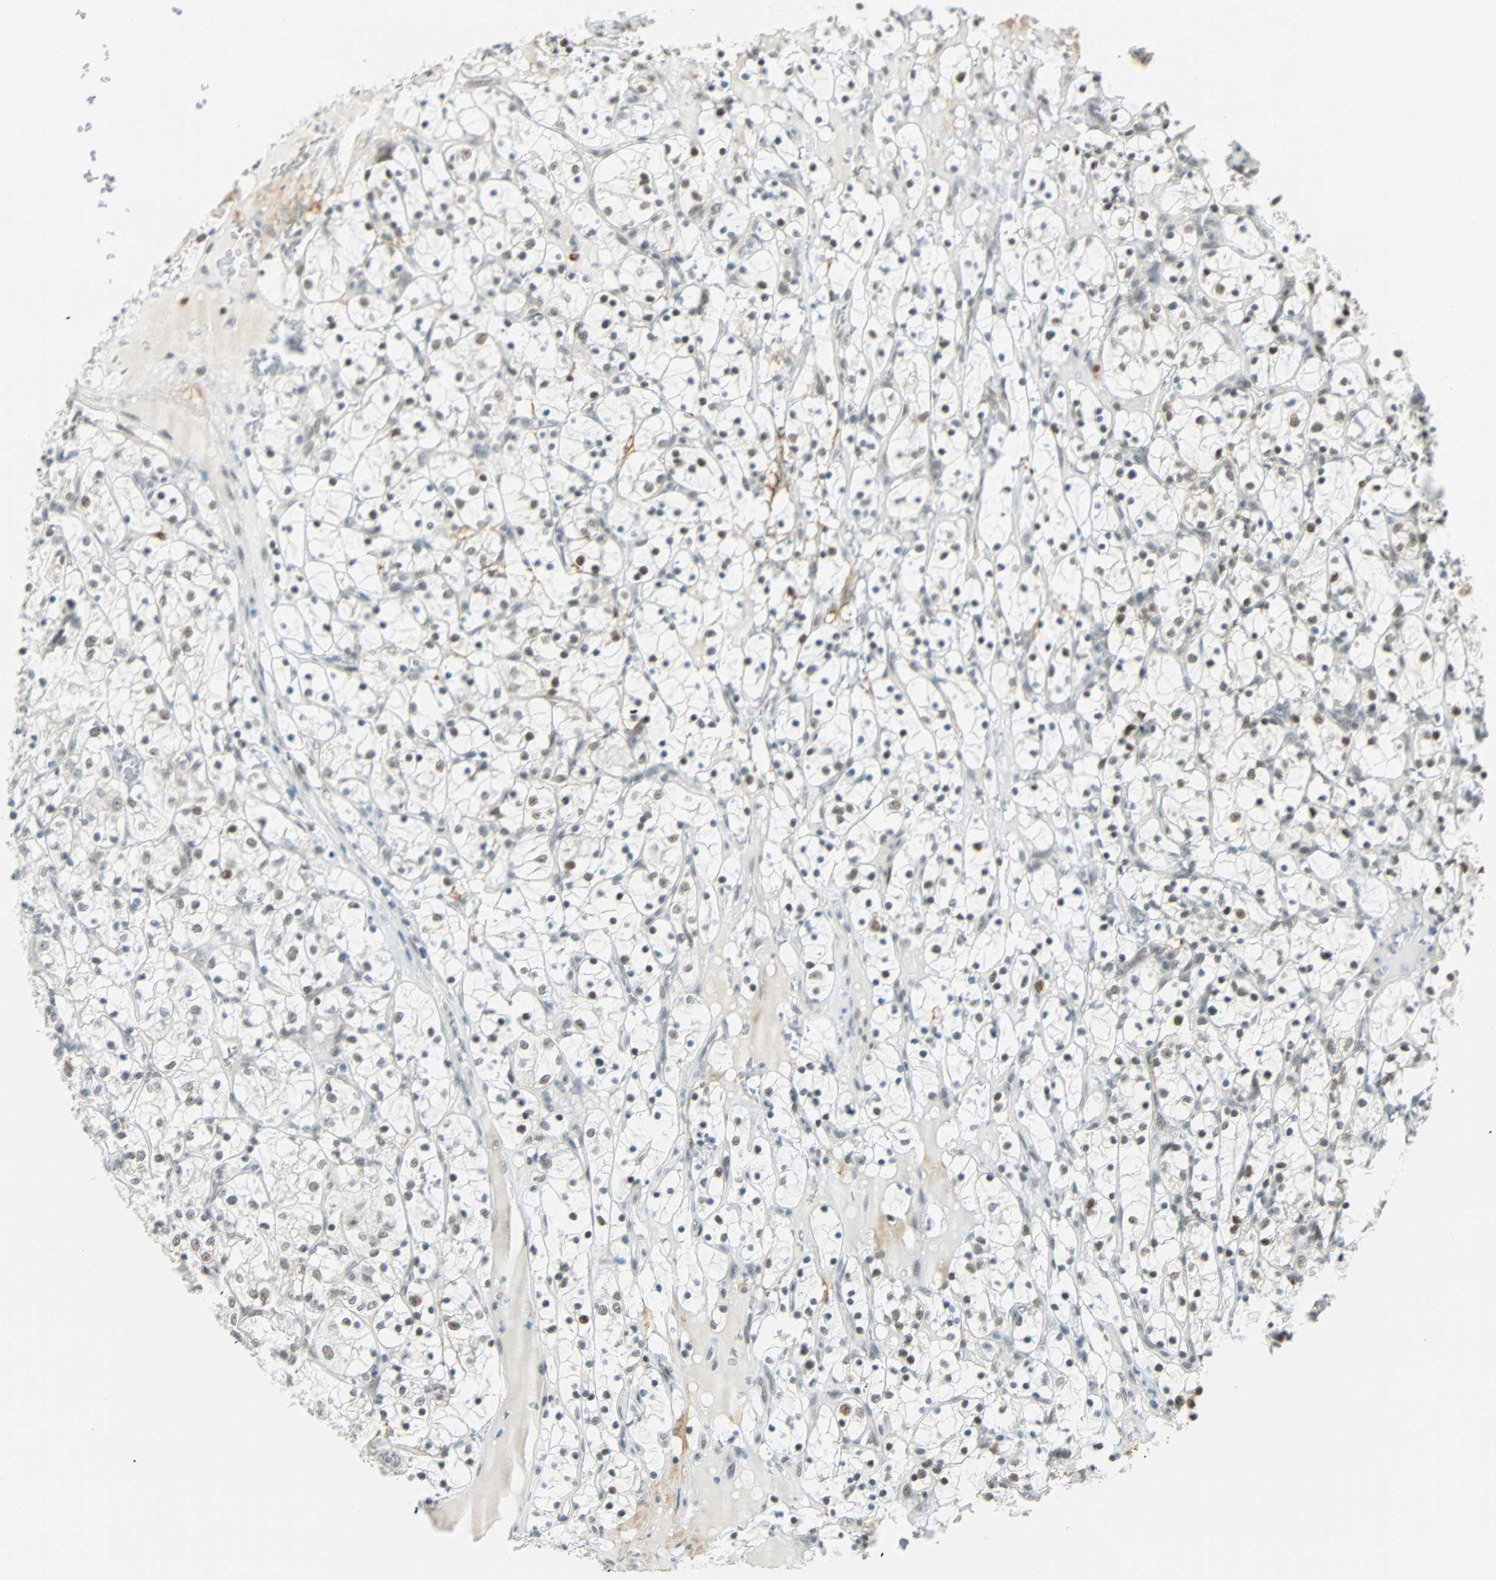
{"staining": {"intensity": "weak", "quantity": "<25%", "location": "nuclear"}, "tissue": "renal cancer", "cell_type": "Tumor cells", "image_type": "cancer", "snomed": [{"axis": "morphology", "description": "Adenocarcinoma, NOS"}, {"axis": "topography", "description": "Kidney"}], "caption": "Protein analysis of renal cancer (adenocarcinoma) displays no significant staining in tumor cells.", "gene": "NELFE", "patient": {"sex": "female", "age": 69}}